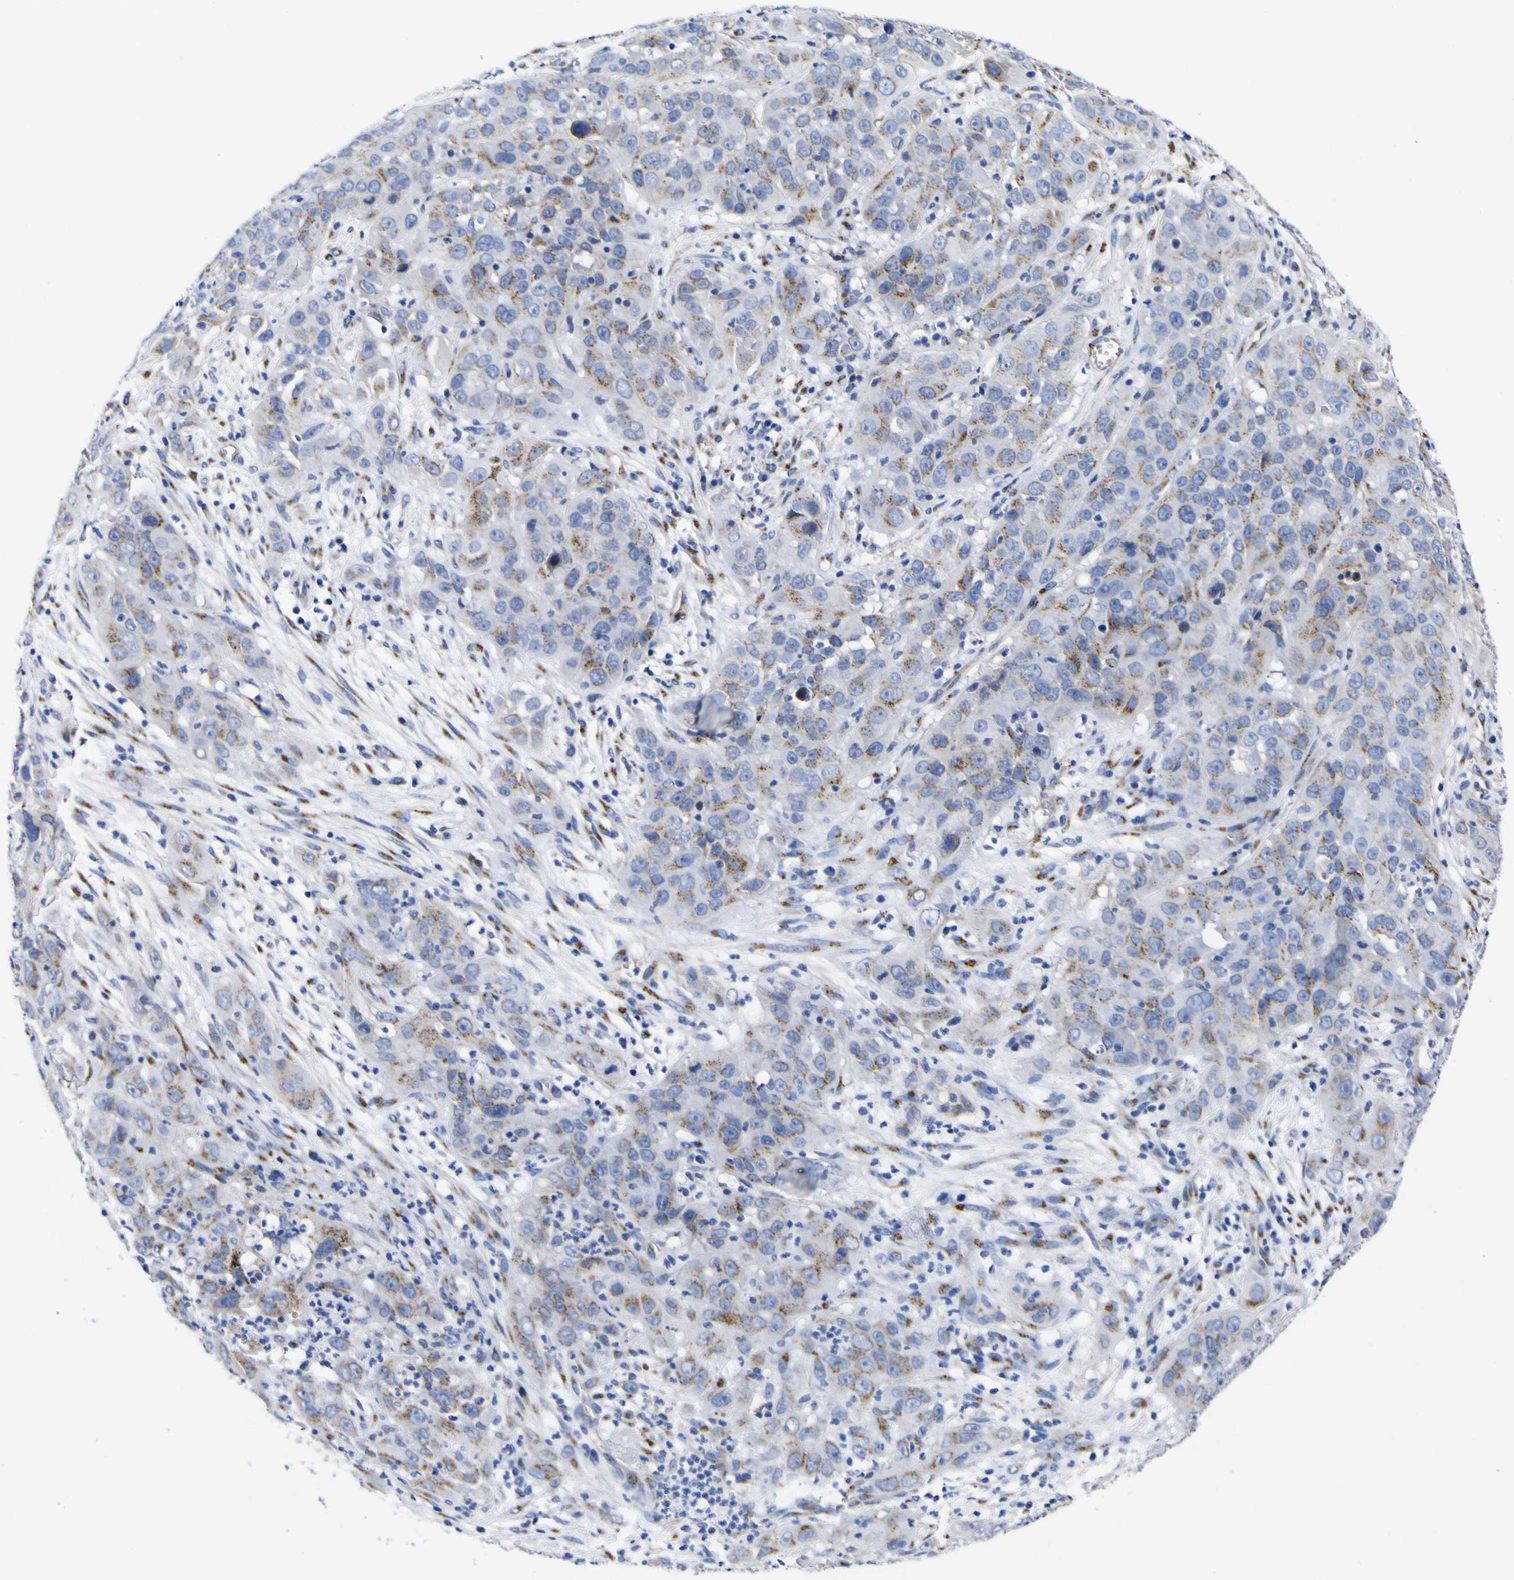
{"staining": {"intensity": "moderate", "quantity": "25%-75%", "location": "cytoplasmic/membranous"}, "tissue": "cervical cancer", "cell_type": "Tumor cells", "image_type": "cancer", "snomed": [{"axis": "morphology", "description": "Squamous cell carcinoma, NOS"}, {"axis": "topography", "description": "Cervix"}], "caption": "Immunohistochemistry photomicrograph of human cervical cancer (squamous cell carcinoma) stained for a protein (brown), which shows medium levels of moderate cytoplasmic/membranous expression in about 25%-75% of tumor cells.", "gene": "GOLM1", "patient": {"sex": "female", "age": 32}}